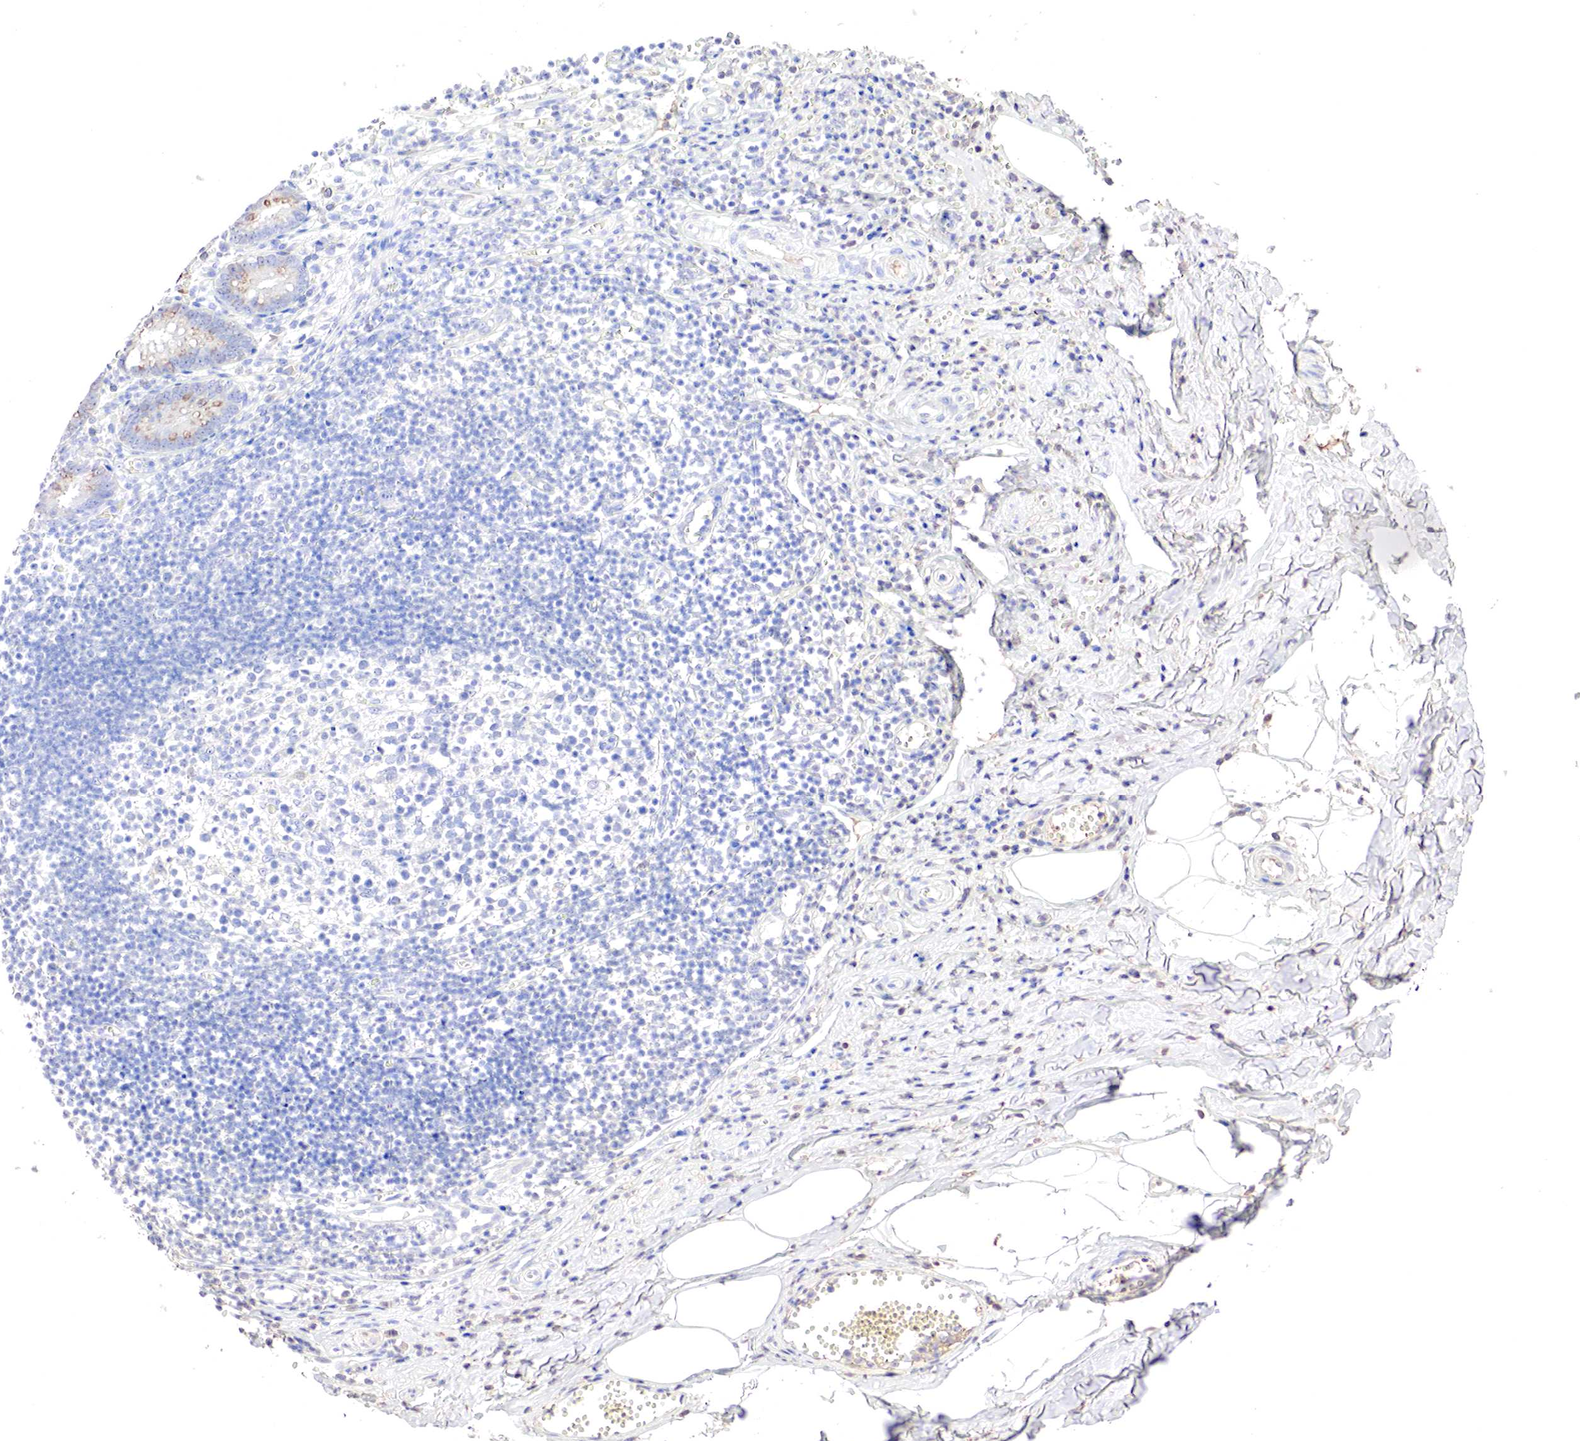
{"staining": {"intensity": "weak", "quantity": "<25%", "location": "cytoplasmic/membranous"}, "tissue": "appendix", "cell_type": "Glandular cells", "image_type": "normal", "snomed": [{"axis": "morphology", "description": "Normal tissue, NOS"}, {"axis": "topography", "description": "Appendix"}], "caption": "Glandular cells show no significant expression in benign appendix. Nuclei are stained in blue.", "gene": "GATA1", "patient": {"sex": "female", "age": 19}}